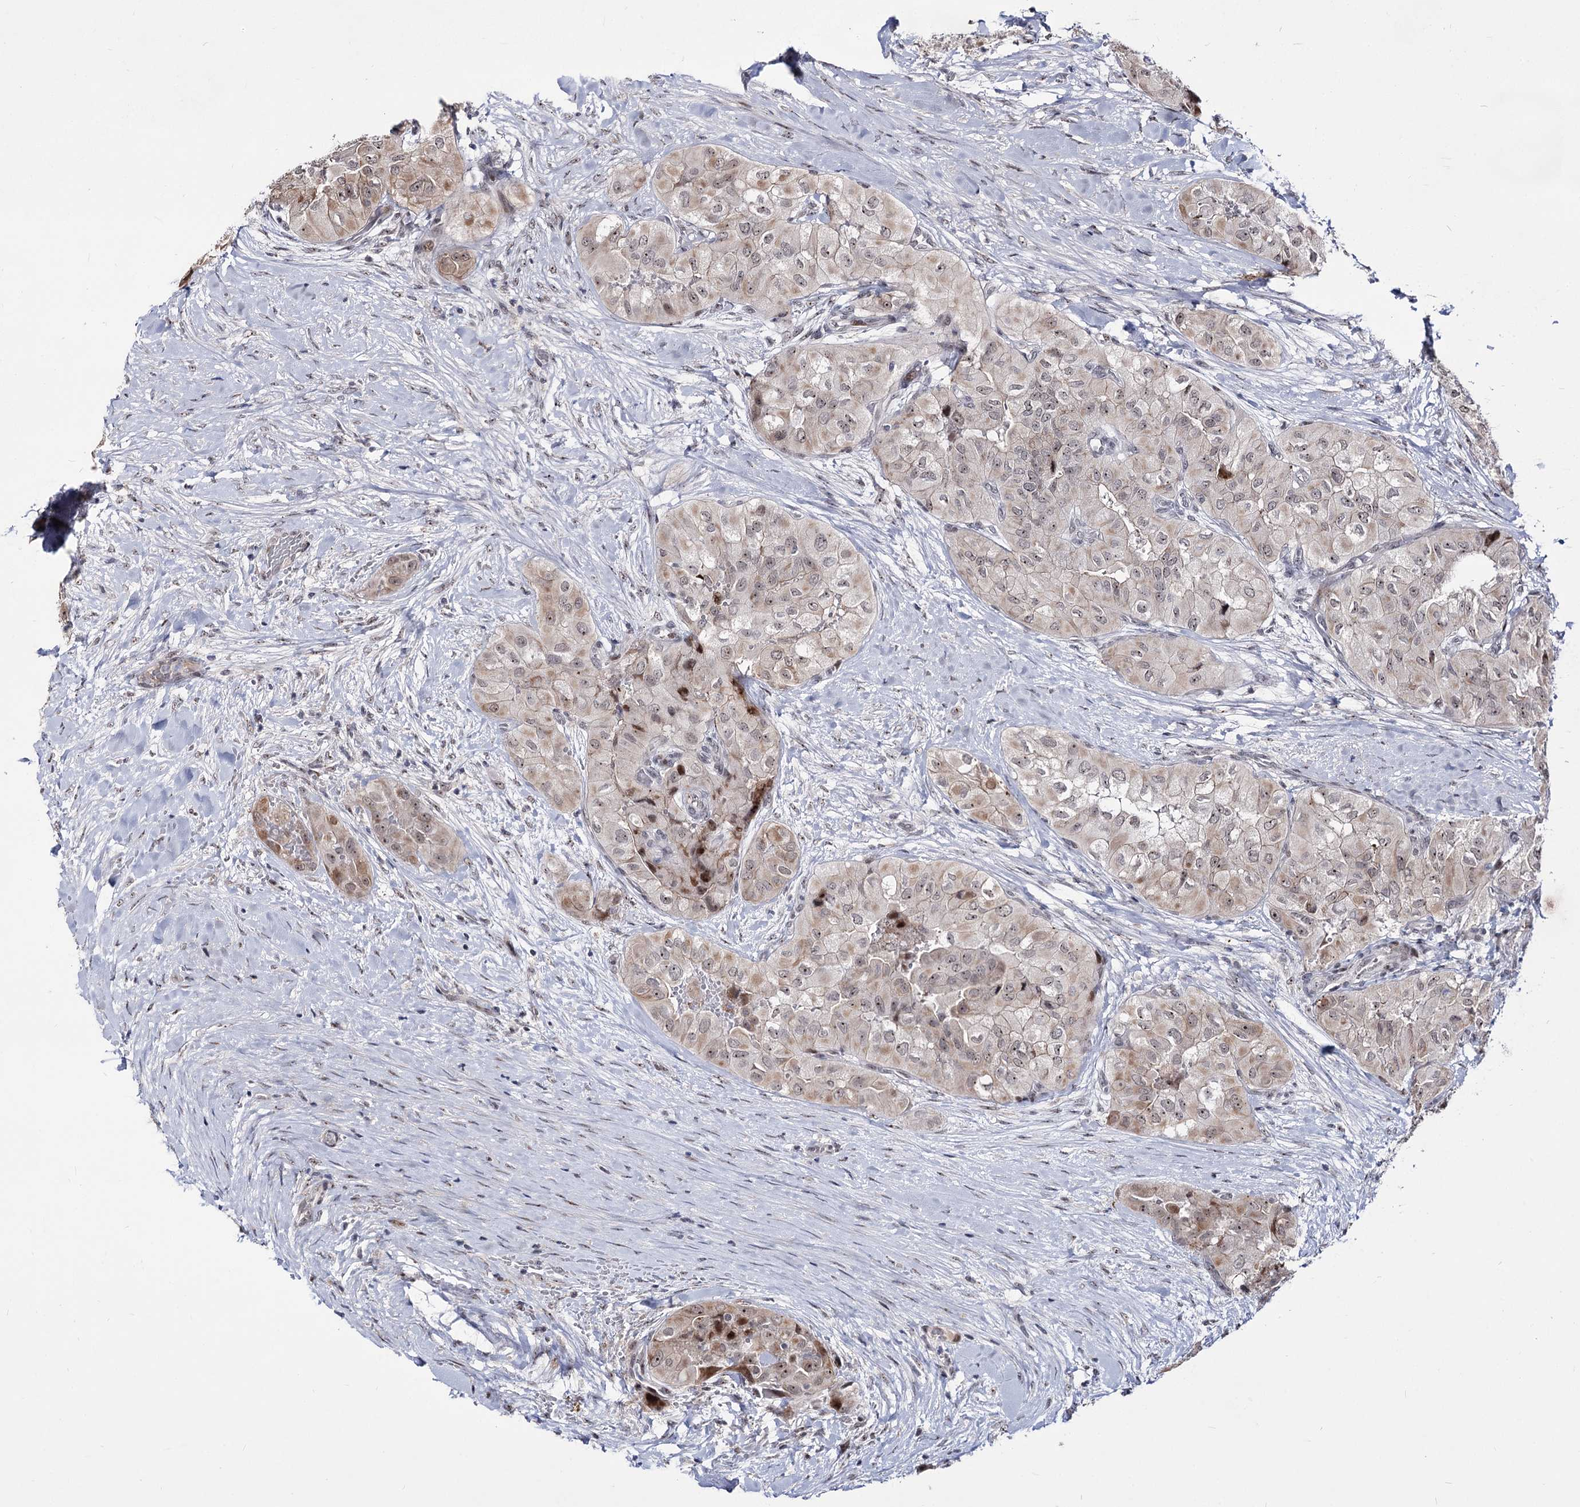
{"staining": {"intensity": "weak", "quantity": ">75%", "location": "cytoplasmic/membranous,nuclear"}, "tissue": "thyroid cancer", "cell_type": "Tumor cells", "image_type": "cancer", "snomed": [{"axis": "morphology", "description": "Papillary adenocarcinoma, NOS"}, {"axis": "topography", "description": "Thyroid gland"}], "caption": "Thyroid cancer (papillary adenocarcinoma) was stained to show a protein in brown. There is low levels of weak cytoplasmic/membranous and nuclear staining in about >75% of tumor cells.", "gene": "STOX1", "patient": {"sex": "female", "age": 59}}